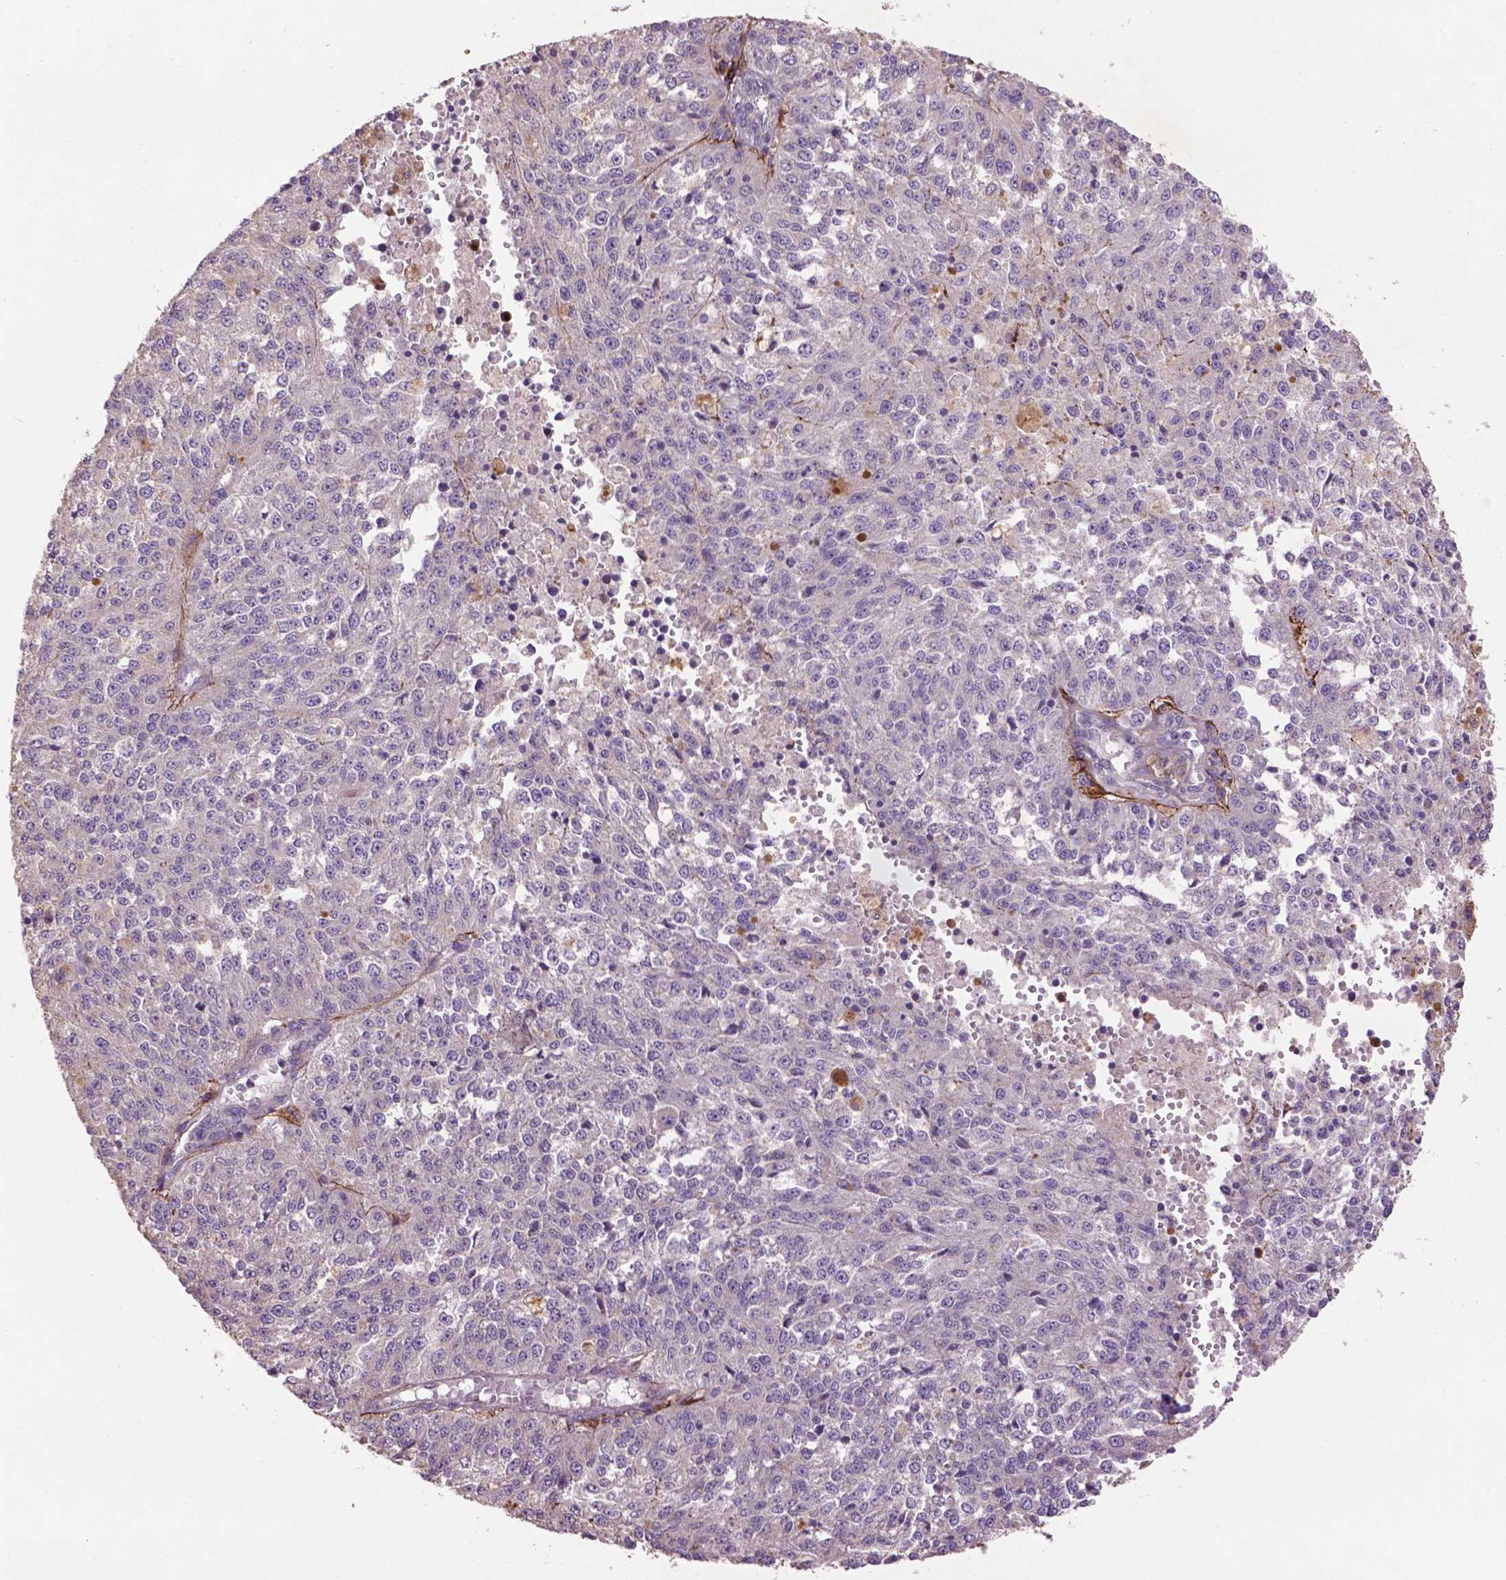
{"staining": {"intensity": "negative", "quantity": "none", "location": "none"}, "tissue": "melanoma", "cell_type": "Tumor cells", "image_type": "cancer", "snomed": [{"axis": "morphology", "description": "Malignant melanoma, Metastatic site"}, {"axis": "topography", "description": "Lymph node"}], "caption": "A high-resolution micrograph shows immunohistochemistry staining of melanoma, which demonstrates no significant expression in tumor cells.", "gene": "LRRC3C", "patient": {"sex": "female", "age": 64}}